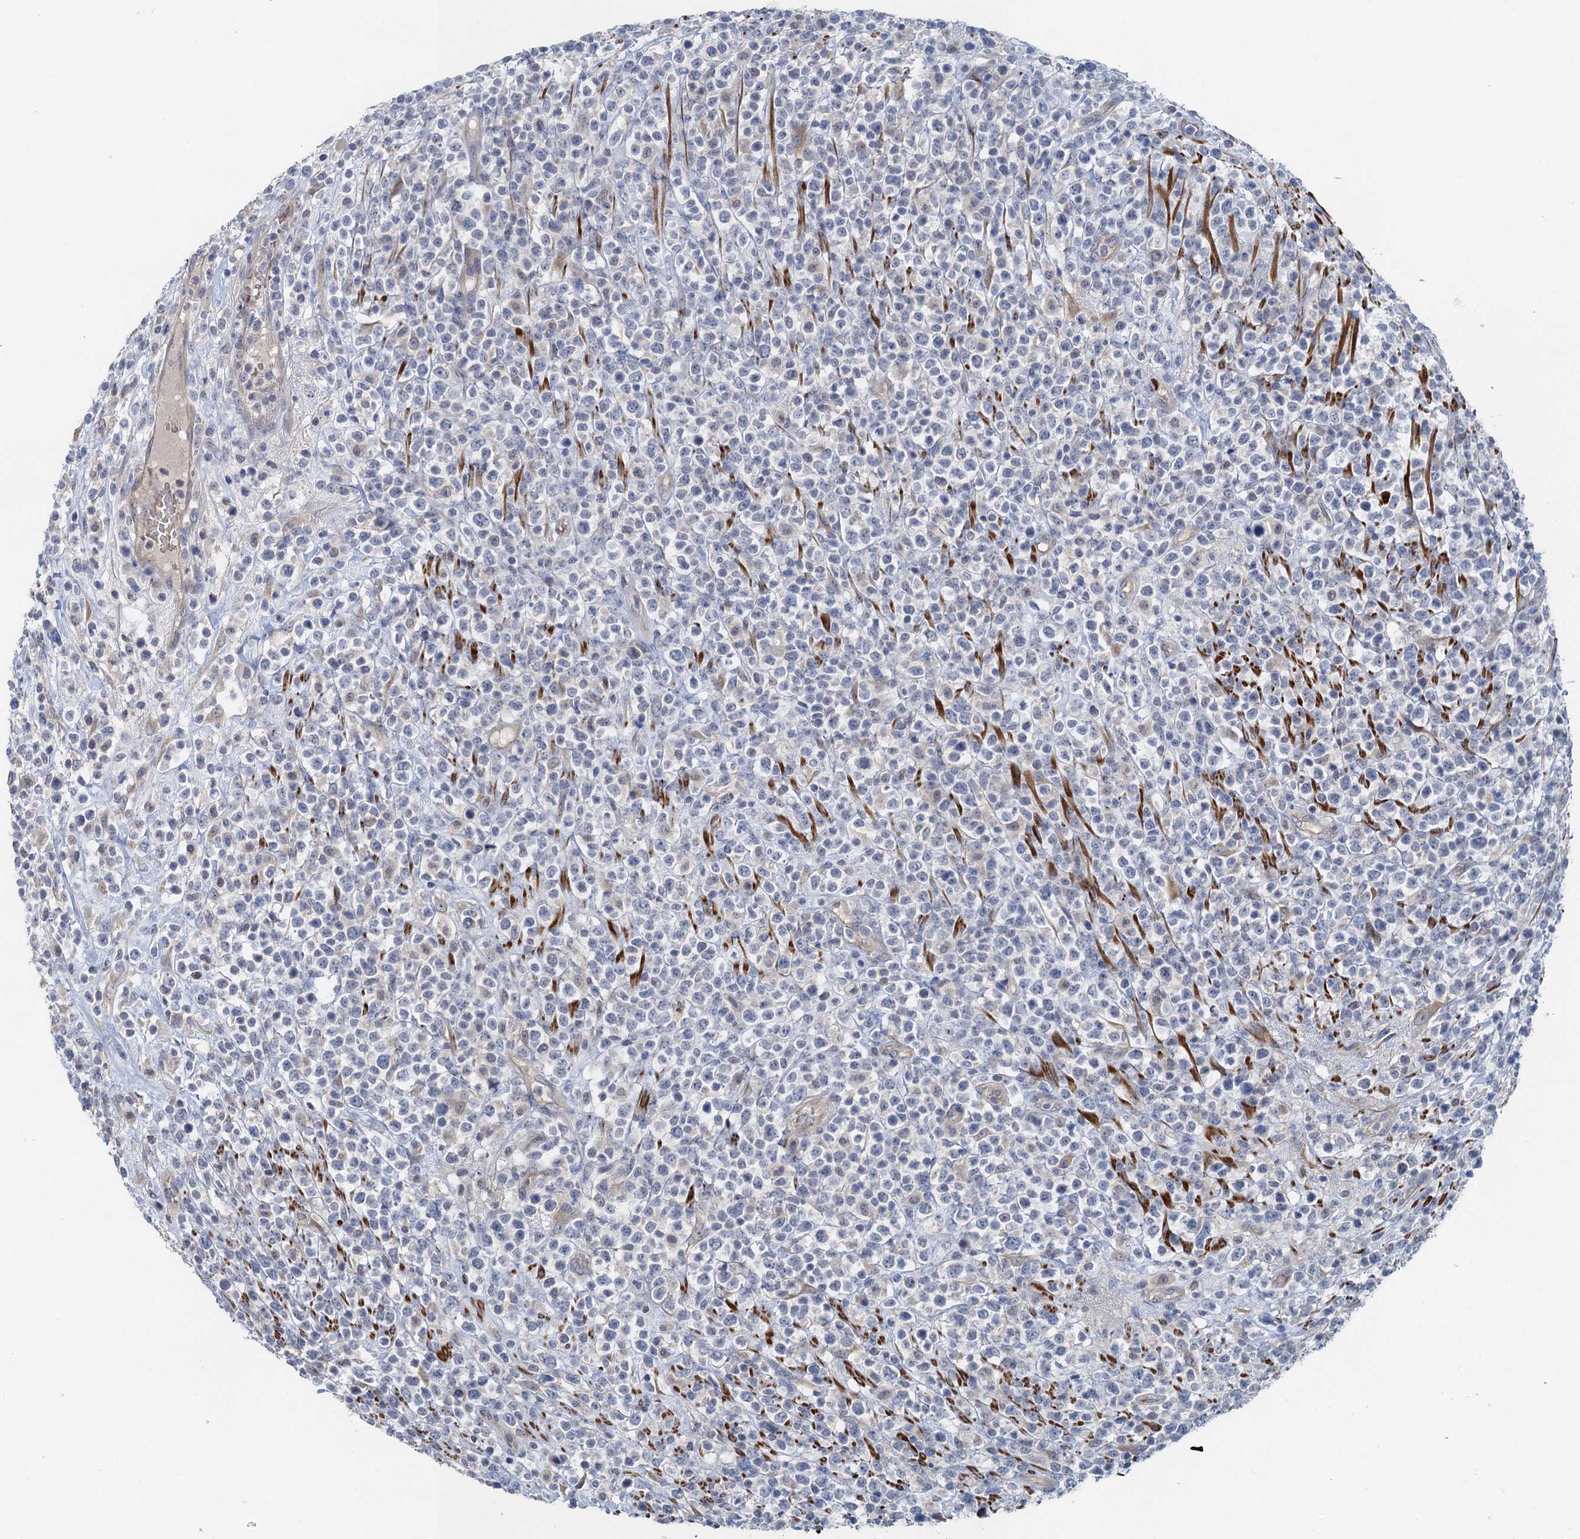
{"staining": {"intensity": "negative", "quantity": "none", "location": "none"}, "tissue": "lymphoma", "cell_type": "Tumor cells", "image_type": "cancer", "snomed": [{"axis": "morphology", "description": "Malignant lymphoma, non-Hodgkin's type, High grade"}, {"axis": "topography", "description": "Colon"}], "caption": "Lymphoma was stained to show a protein in brown. There is no significant staining in tumor cells.", "gene": "MYO16", "patient": {"sex": "female", "age": 53}}